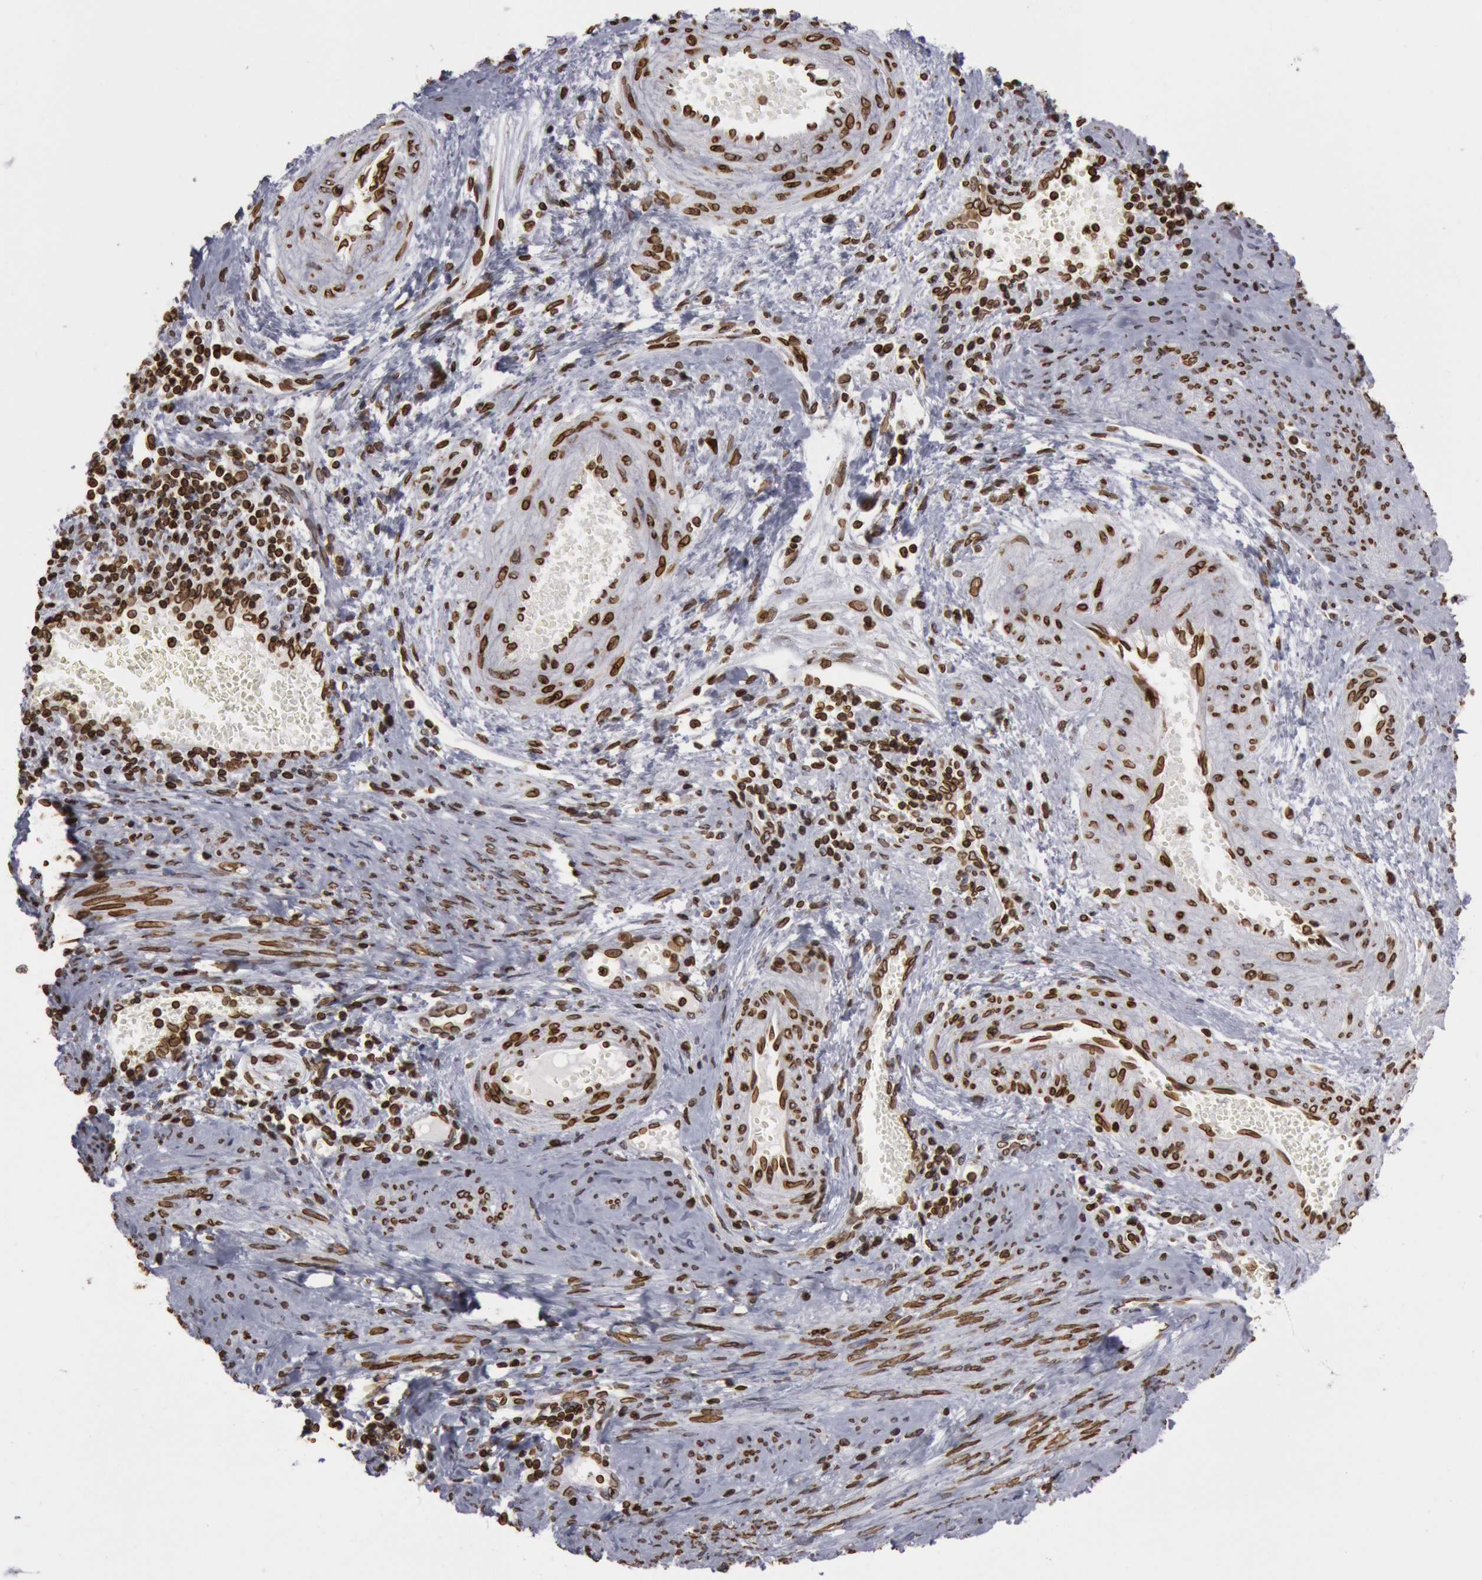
{"staining": {"intensity": "strong", "quantity": ">75%", "location": "nuclear"}, "tissue": "cervical cancer", "cell_type": "Tumor cells", "image_type": "cancer", "snomed": [{"axis": "morphology", "description": "Normal tissue, NOS"}, {"axis": "morphology", "description": "Adenocarcinoma, NOS"}, {"axis": "topography", "description": "Cervix"}], "caption": "Cervical cancer (adenocarcinoma) stained with immunohistochemistry (IHC) displays strong nuclear staining in approximately >75% of tumor cells.", "gene": "SUN2", "patient": {"sex": "female", "age": 34}}